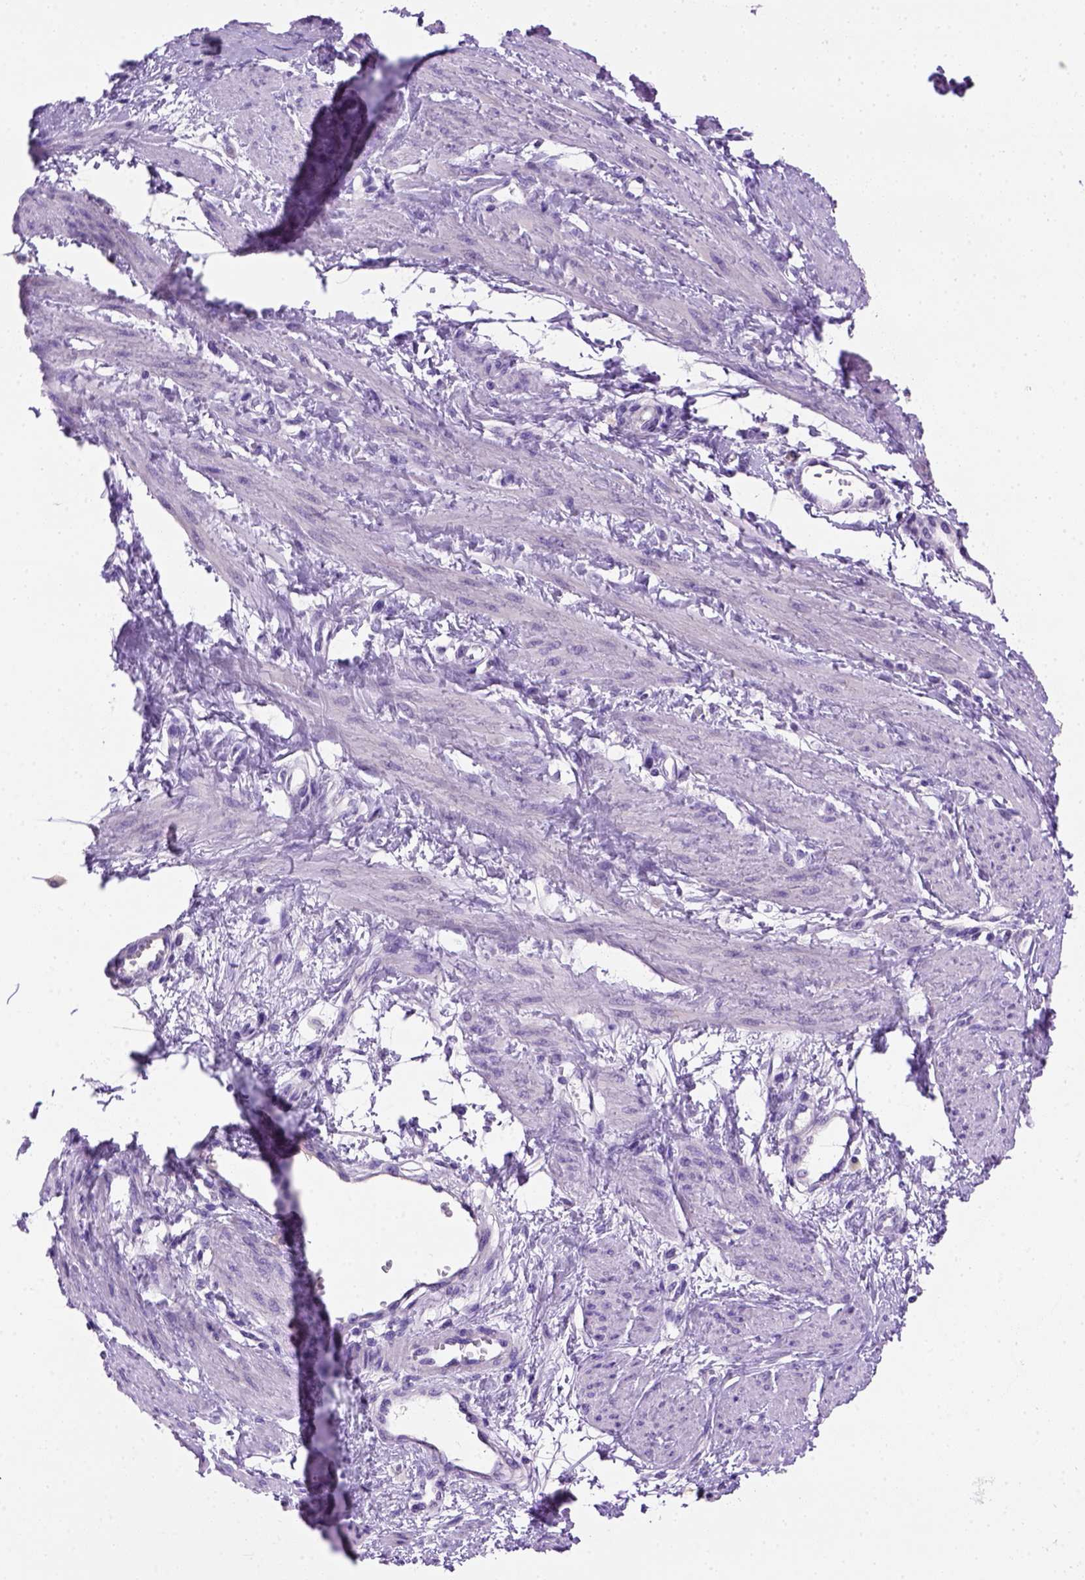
{"staining": {"intensity": "negative", "quantity": "none", "location": "none"}, "tissue": "smooth muscle", "cell_type": "Smooth muscle cells", "image_type": "normal", "snomed": [{"axis": "morphology", "description": "Normal tissue, NOS"}, {"axis": "topography", "description": "Smooth muscle"}, {"axis": "topography", "description": "Uterus"}], "caption": "Unremarkable smooth muscle was stained to show a protein in brown. There is no significant staining in smooth muscle cells. Nuclei are stained in blue.", "gene": "CDH1", "patient": {"sex": "female", "age": 39}}